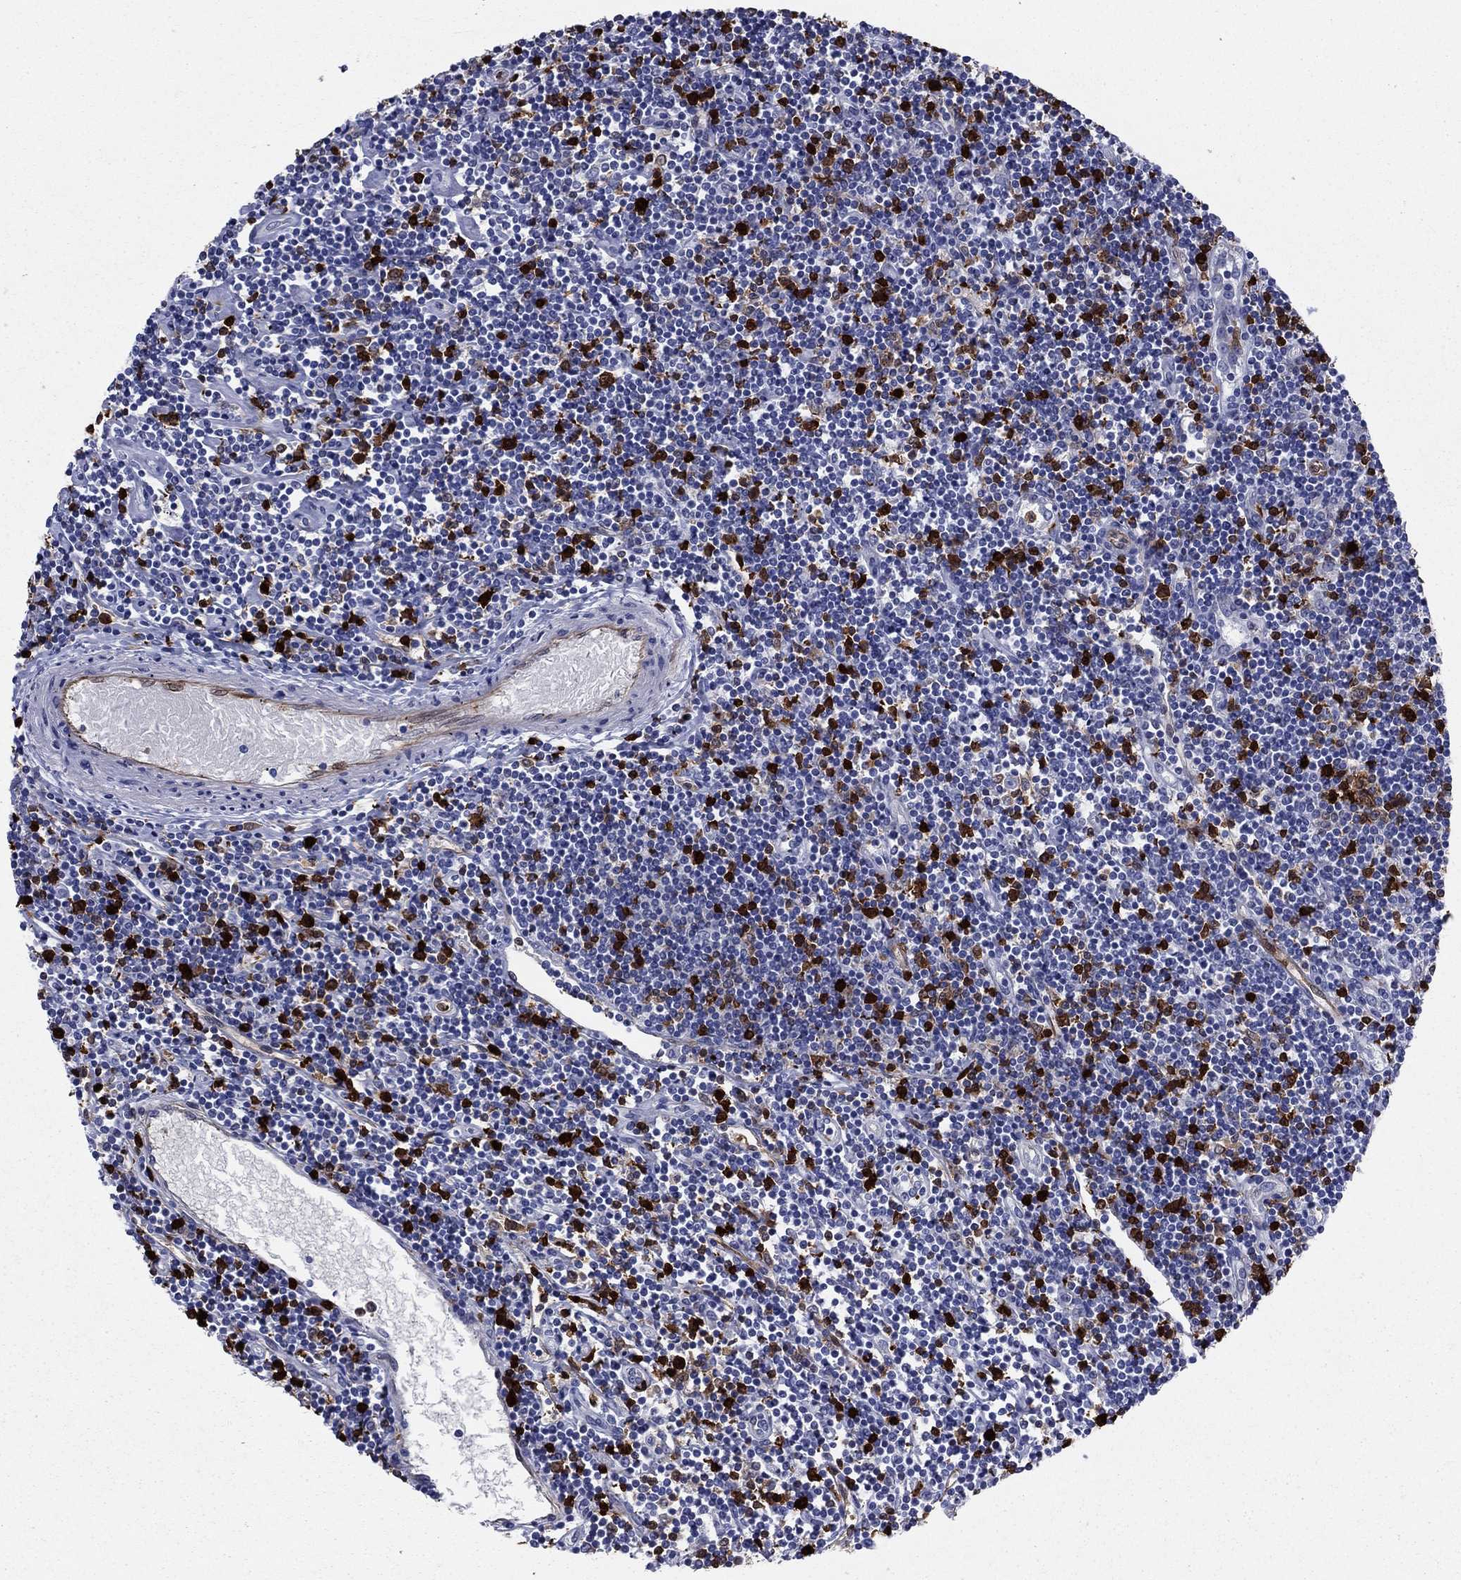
{"staining": {"intensity": "strong", "quantity": ">75%", "location": "cytoplasmic/membranous"}, "tissue": "lymphoma", "cell_type": "Tumor cells", "image_type": "cancer", "snomed": [{"axis": "morphology", "description": "Hodgkin's disease, NOS"}, {"axis": "topography", "description": "Lymph node"}], "caption": "Protein staining of Hodgkin's disease tissue reveals strong cytoplasmic/membranous positivity in about >75% of tumor cells.", "gene": "STMN1", "patient": {"sex": "male", "age": 40}}